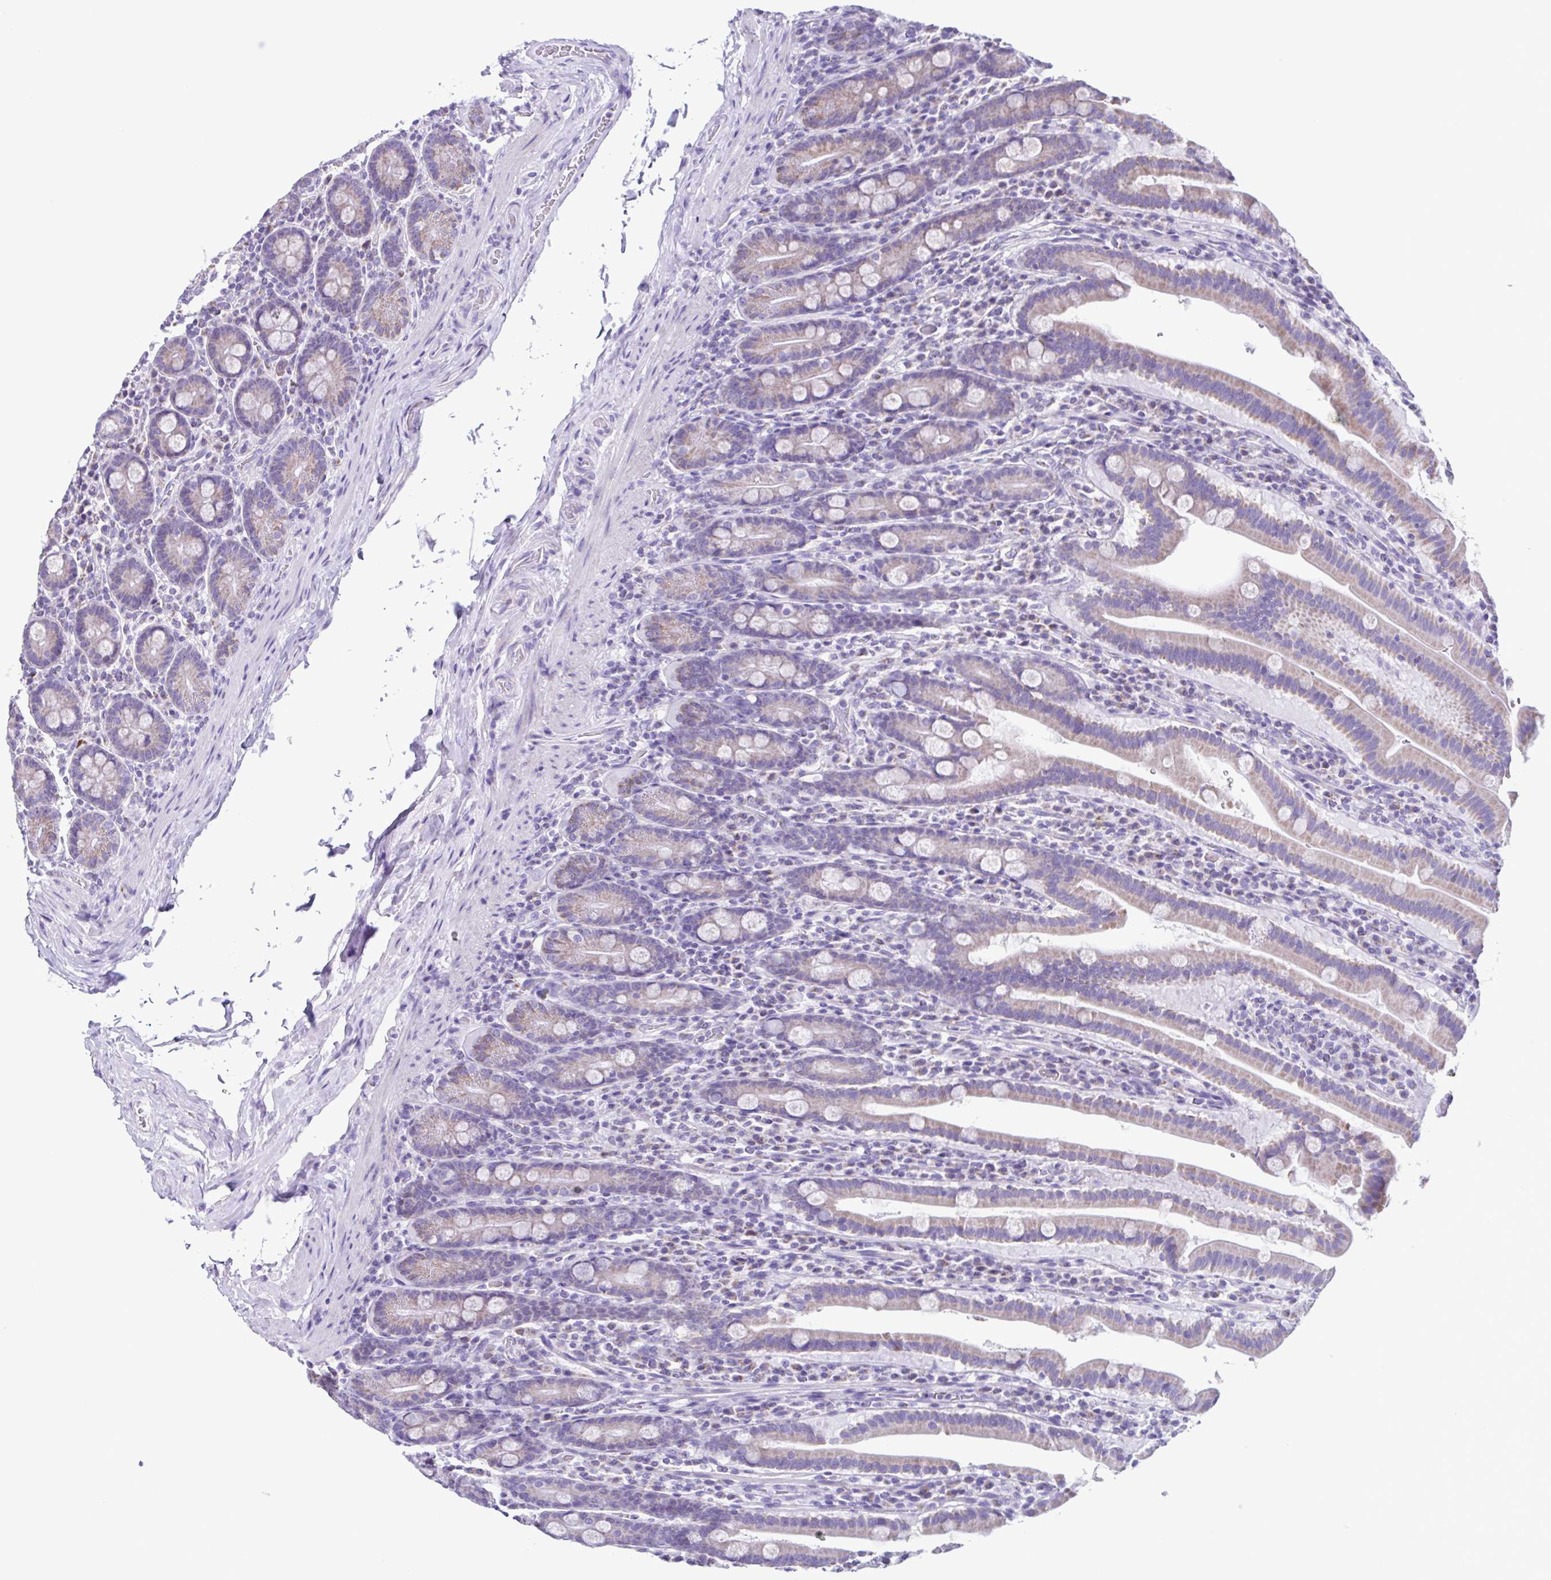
{"staining": {"intensity": "weak", "quantity": ">75%", "location": "cytoplasmic/membranous"}, "tissue": "small intestine", "cell_type": "Glandular cells", "image_type": "normal", "snomed": [{"axis": "morphology", "description": "Normal tissue, NOS"}, {"axis": "topography", "description": "Small intestine"}], "caption": "Immunohistochemistry (IHC) image of unremarkable small intestine: small intestine stained using IHC exhibits low levels of weak protein expression localized specifically in the cytoplasmic/membranous of glandular cells, appearing as a cytoplasmic/membranous brown color.", "gene": "ACTRT3", "patient": {"sex": "male", "age": 26}}